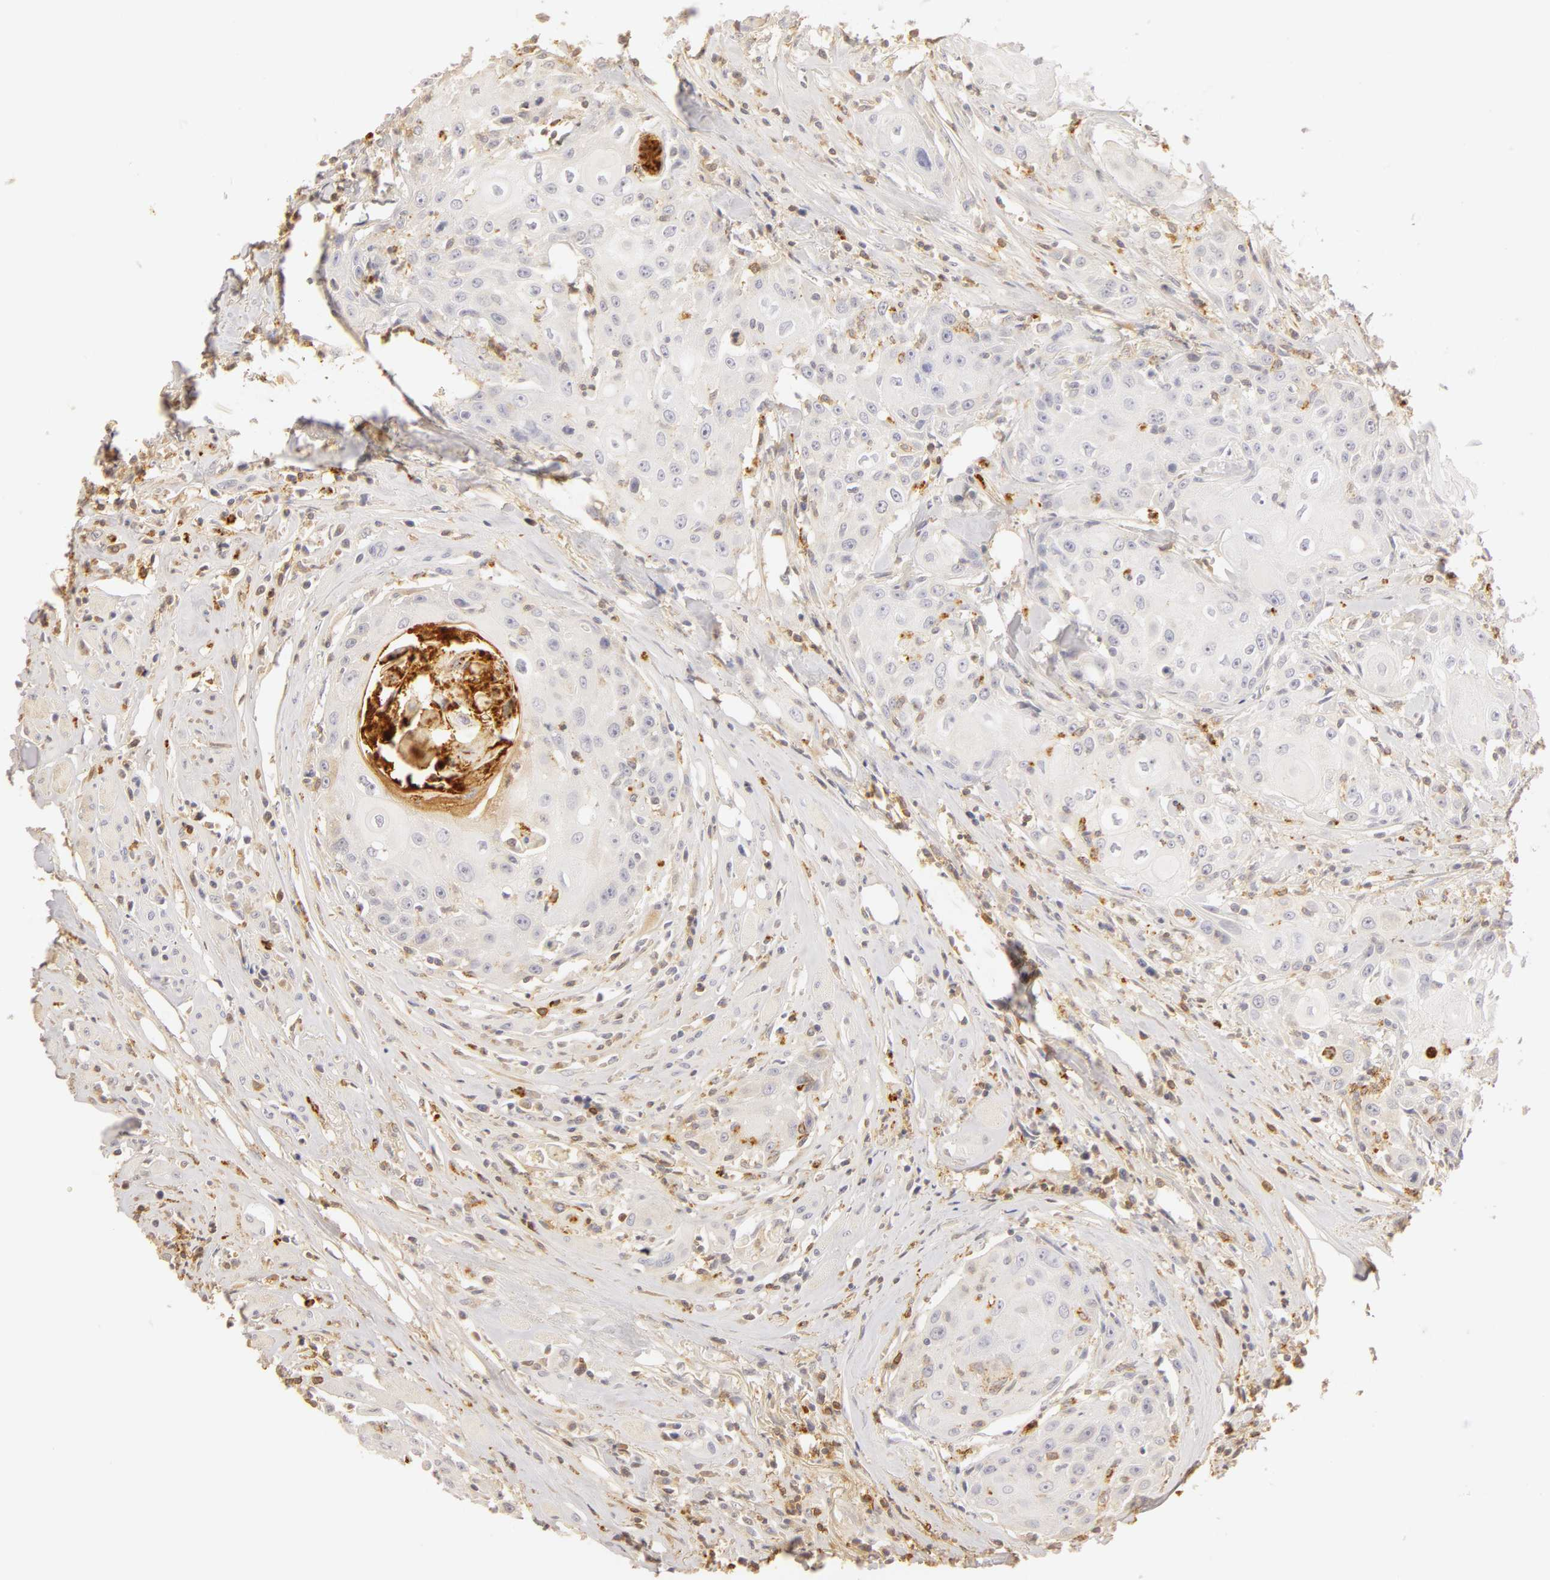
{"staining": {"intensity": "negative", "quantity": "none", "location": "none"}, "tissue": "head and neck cancer", "cell_type": "Tumor cells", "image_type": "cancer", "snomed": [{"axis": "morphology", "description": "Squamous cell carcinoma, NOS"}, {"axis": "topography", "description": "Oral tissue"}, {"axis": "topography", "description": "Head-Neck"}], "caption": "Protein analysis of head and neck cancer (squamous cell carcinoma) displays no significant positivity in tumor cells.", "gene": "C1R", "patient": {"sex": "female", "age": 82}}